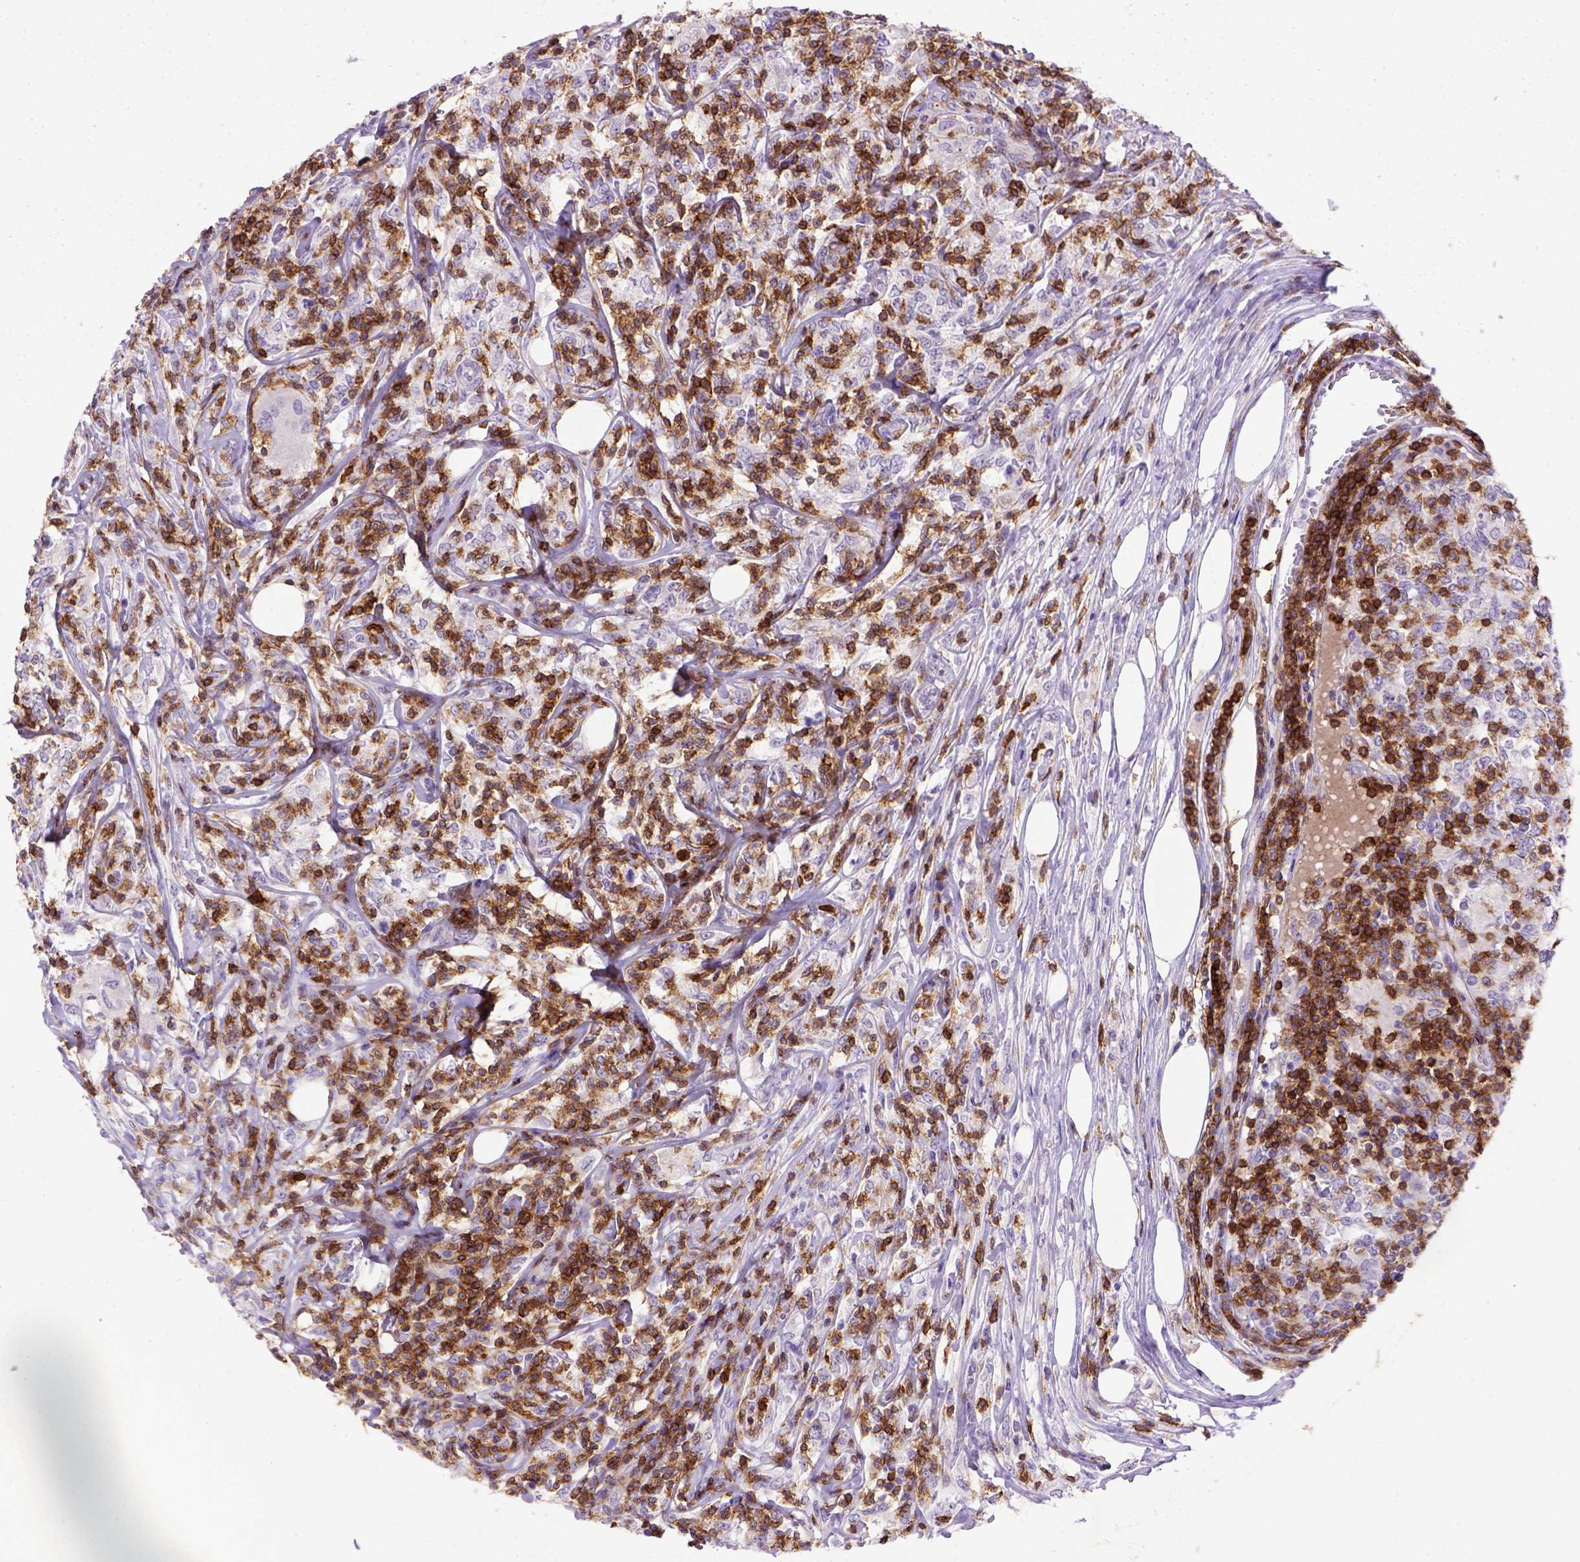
{"staining": {"intensity": "negative", "quantity": "none", "location": "none"}, "tissue": "lymphoma", "cell_type": "Tumor cells", "image_type": "cancer", "snomed": [{"axis": "morphology", "description": "Malignant lymphoma, non-Hodgkin's type, High grade"}, {"axis": "topography", "description": "Lymph node"}], "caption": "This is an immunohistochemistry (IHC) photomicrograph of human high-grade malignant lymphoma, non-Hodgkin's type. There is no expression in tumor cells.", "gene": "CD3E", "patient": {"sex": "female", "age": 84}}